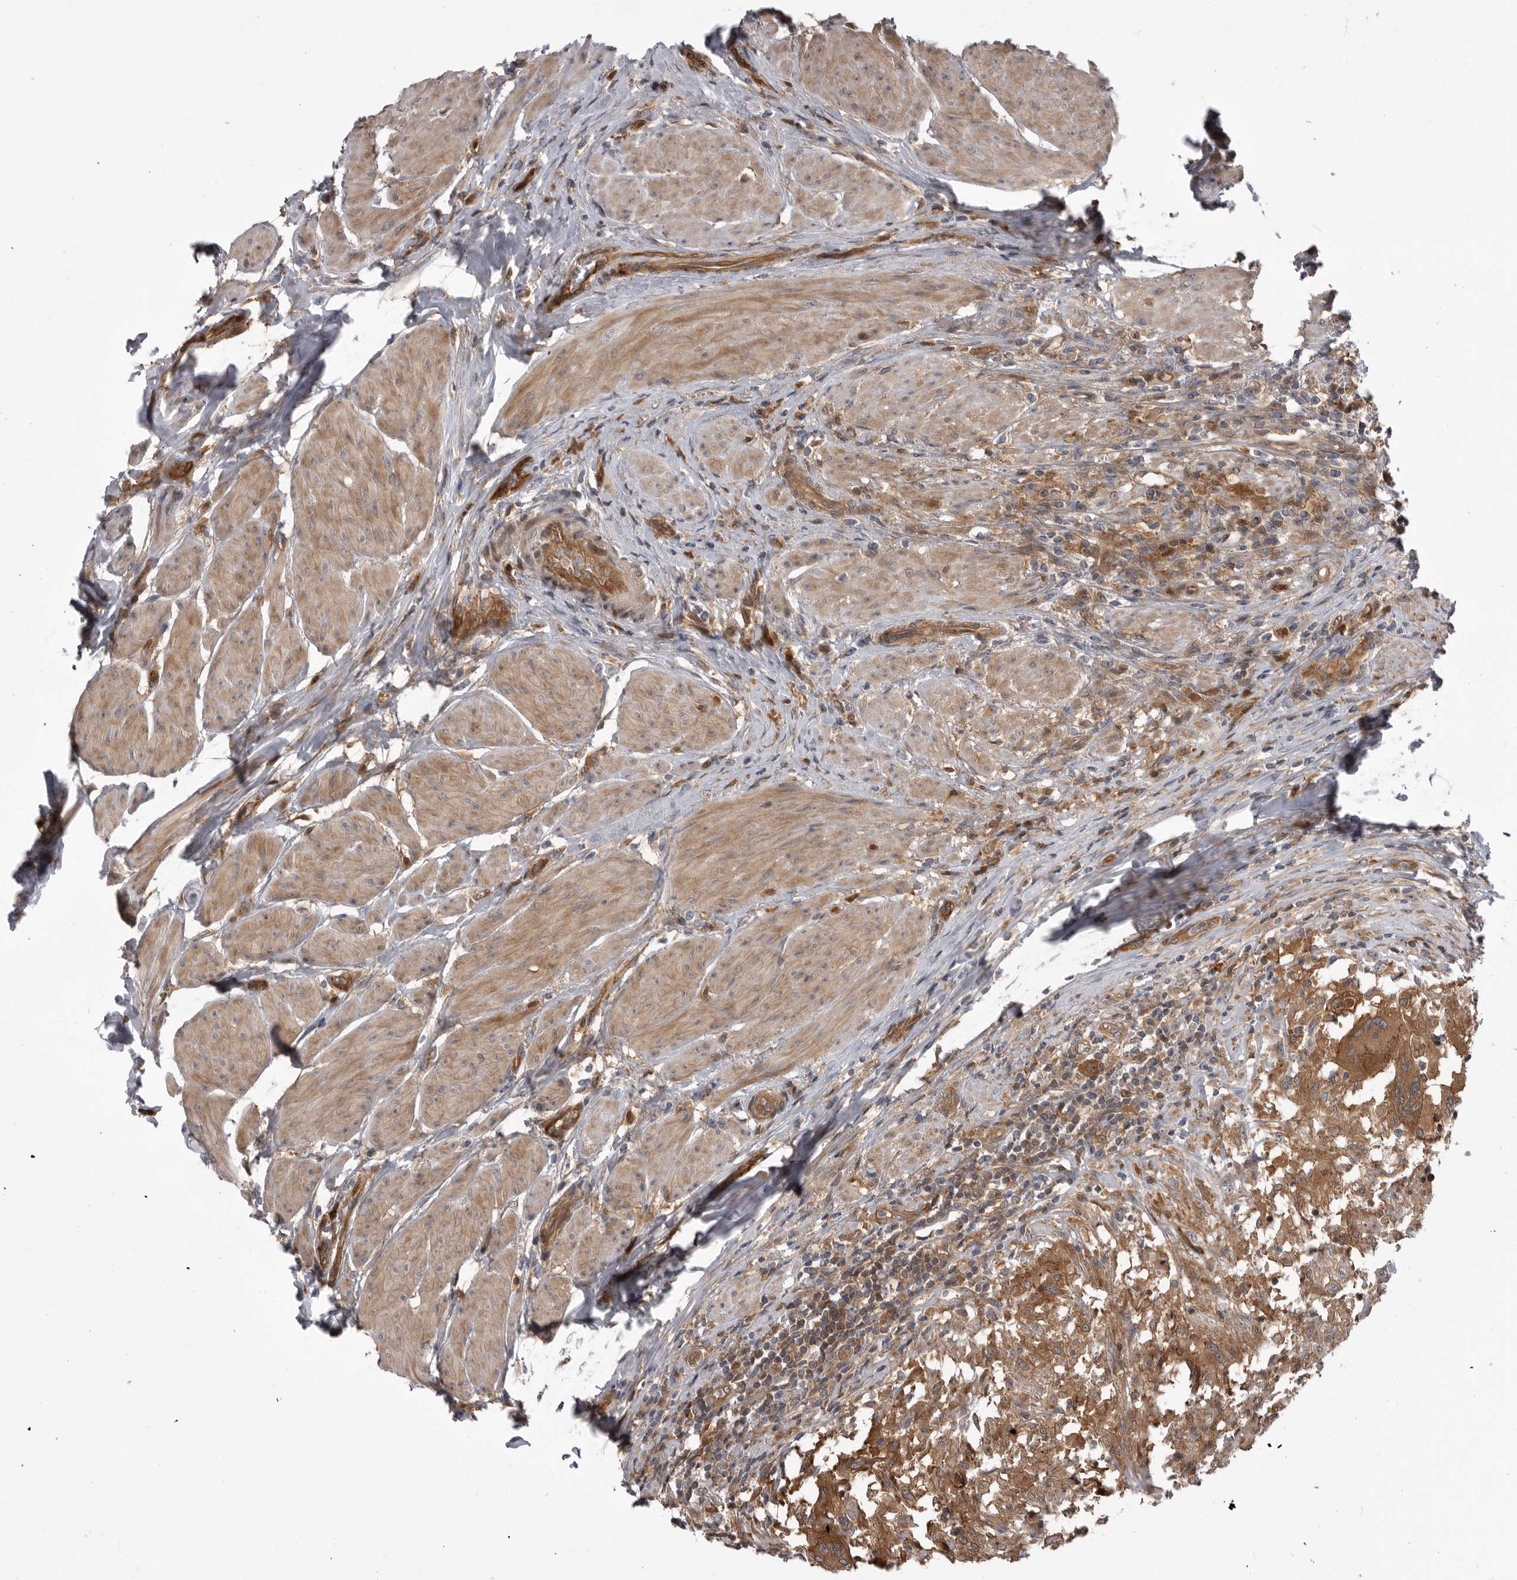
{"staining": {"intensity": "moderate", "quantity": ">75%", "location": "cytoplasmic/membranous"}, "tissue": "urothelial cancer", "cell_type": "Tumor cells", "image_type": "cancer", "snomed": [{"axis": "morphology", "description": "Normal tissue, NOS"}, {"axis": "morphology", "description": "Urothelial carcinoma, Low grade"}, {"axis": "topography", "description": "Smooth muscle"}, {"axis": "topography", "description": "Urinary bladder"}], "caption": "Low-grade urothelial carcinoma stained with DAB (3,3'-diaminobenzidine) immunohistochemistry (IHC) displays medium levels of moderate cytoplasmic/membranous expression in approximately >75% of tumor cells.", "gene": "RAB3GAP2", "patient": {"sex": "male", "age": 60}}